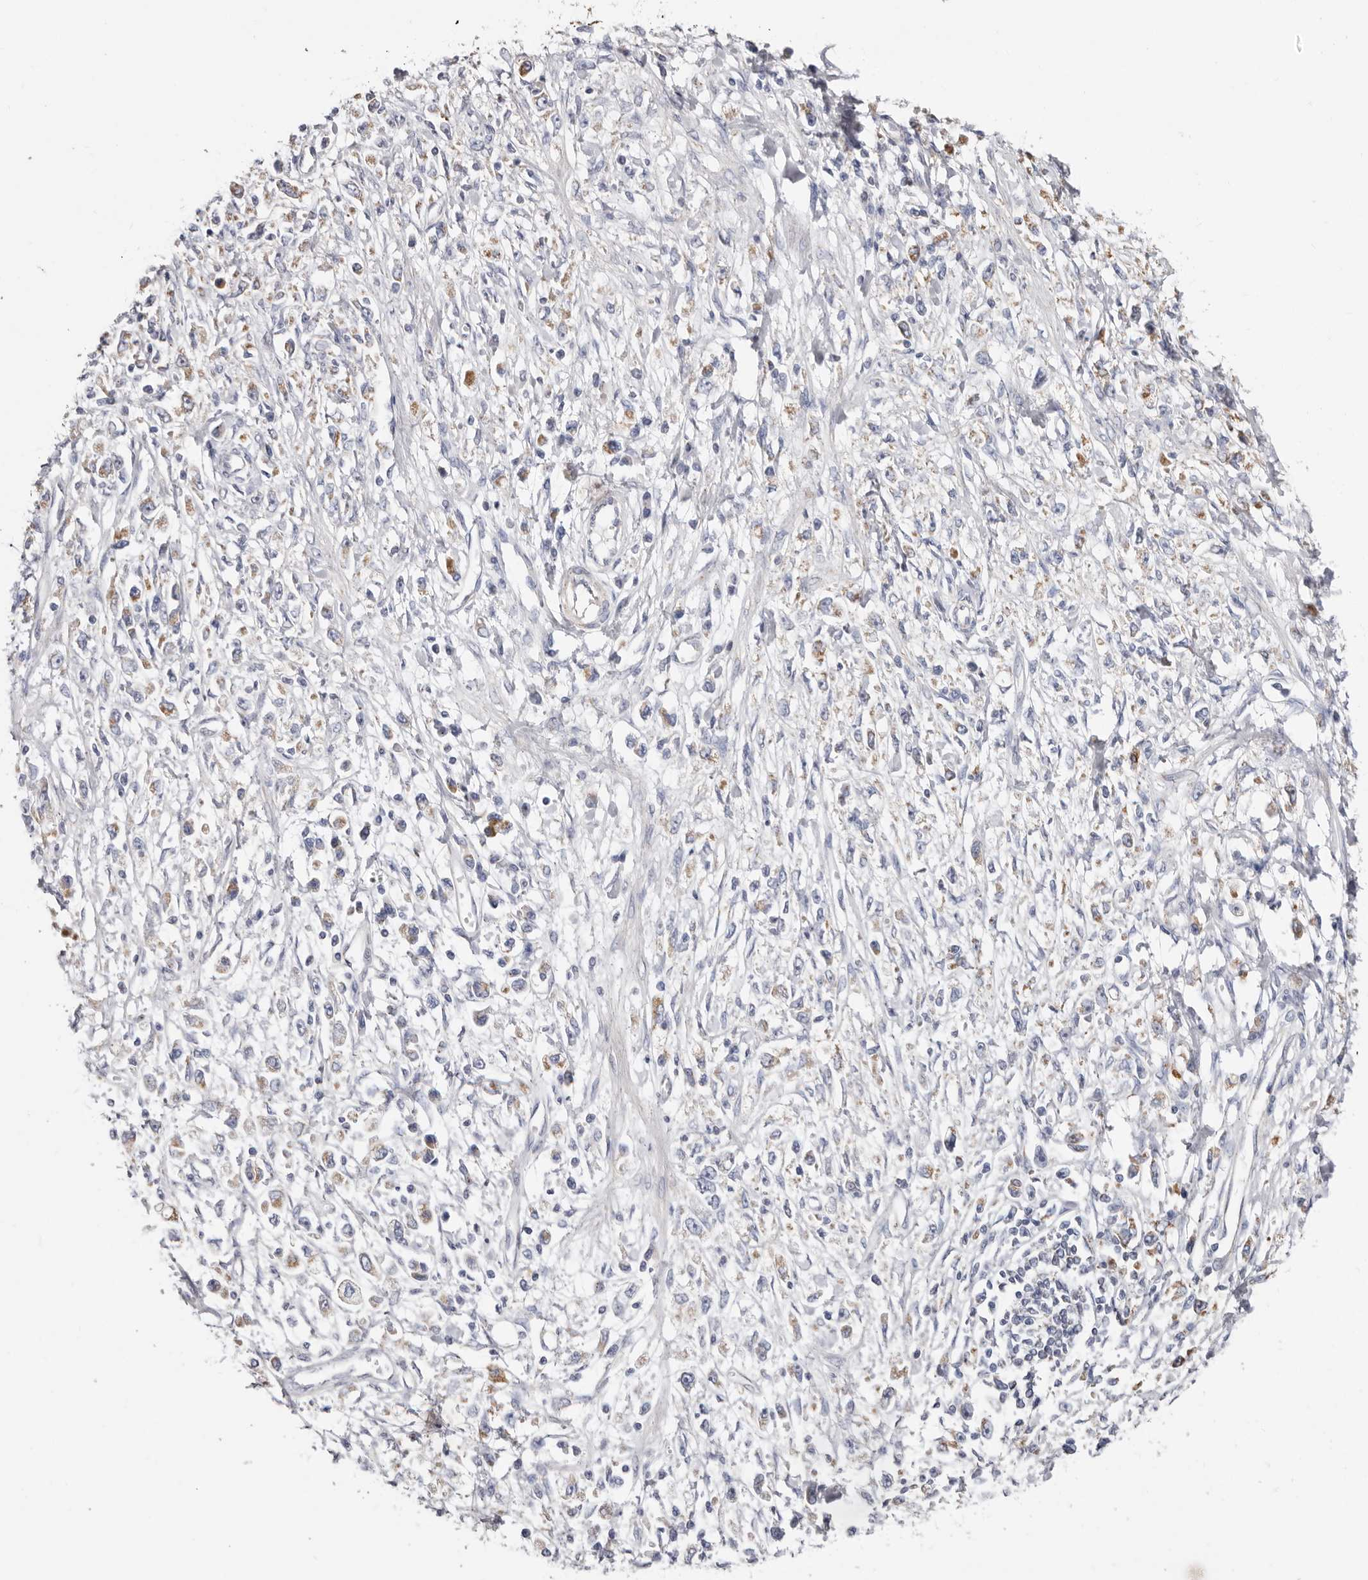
{"staining": {"intensity": "weak", "quantity": "<25%", "location": "cytoplasmic/membranous"}, "tissue": "stomach cancer", "cell_type": "Tumor cells", "image_type": "cancer", "snomed": [{"axis": "morphology", "description": "Adenocarcinoma, NOS"}, {"axis": "topography", "description": "Stomach"}], "caption": "High magnification brightfield microscopy of stomach adenocarcinoma stained with DAB (3,3'-diaminobenzidine) (brown) and counterstained with hematoxylin (blue): tumor cells show no significant positivity. The staining was performed using DAB to visualize the protein expression in brown, while the nuclei were stained in blue with hematoxylin (Magnification: 20x).", "gene": "RSPO2", "patient": {"sex": "female", "age": 59}}